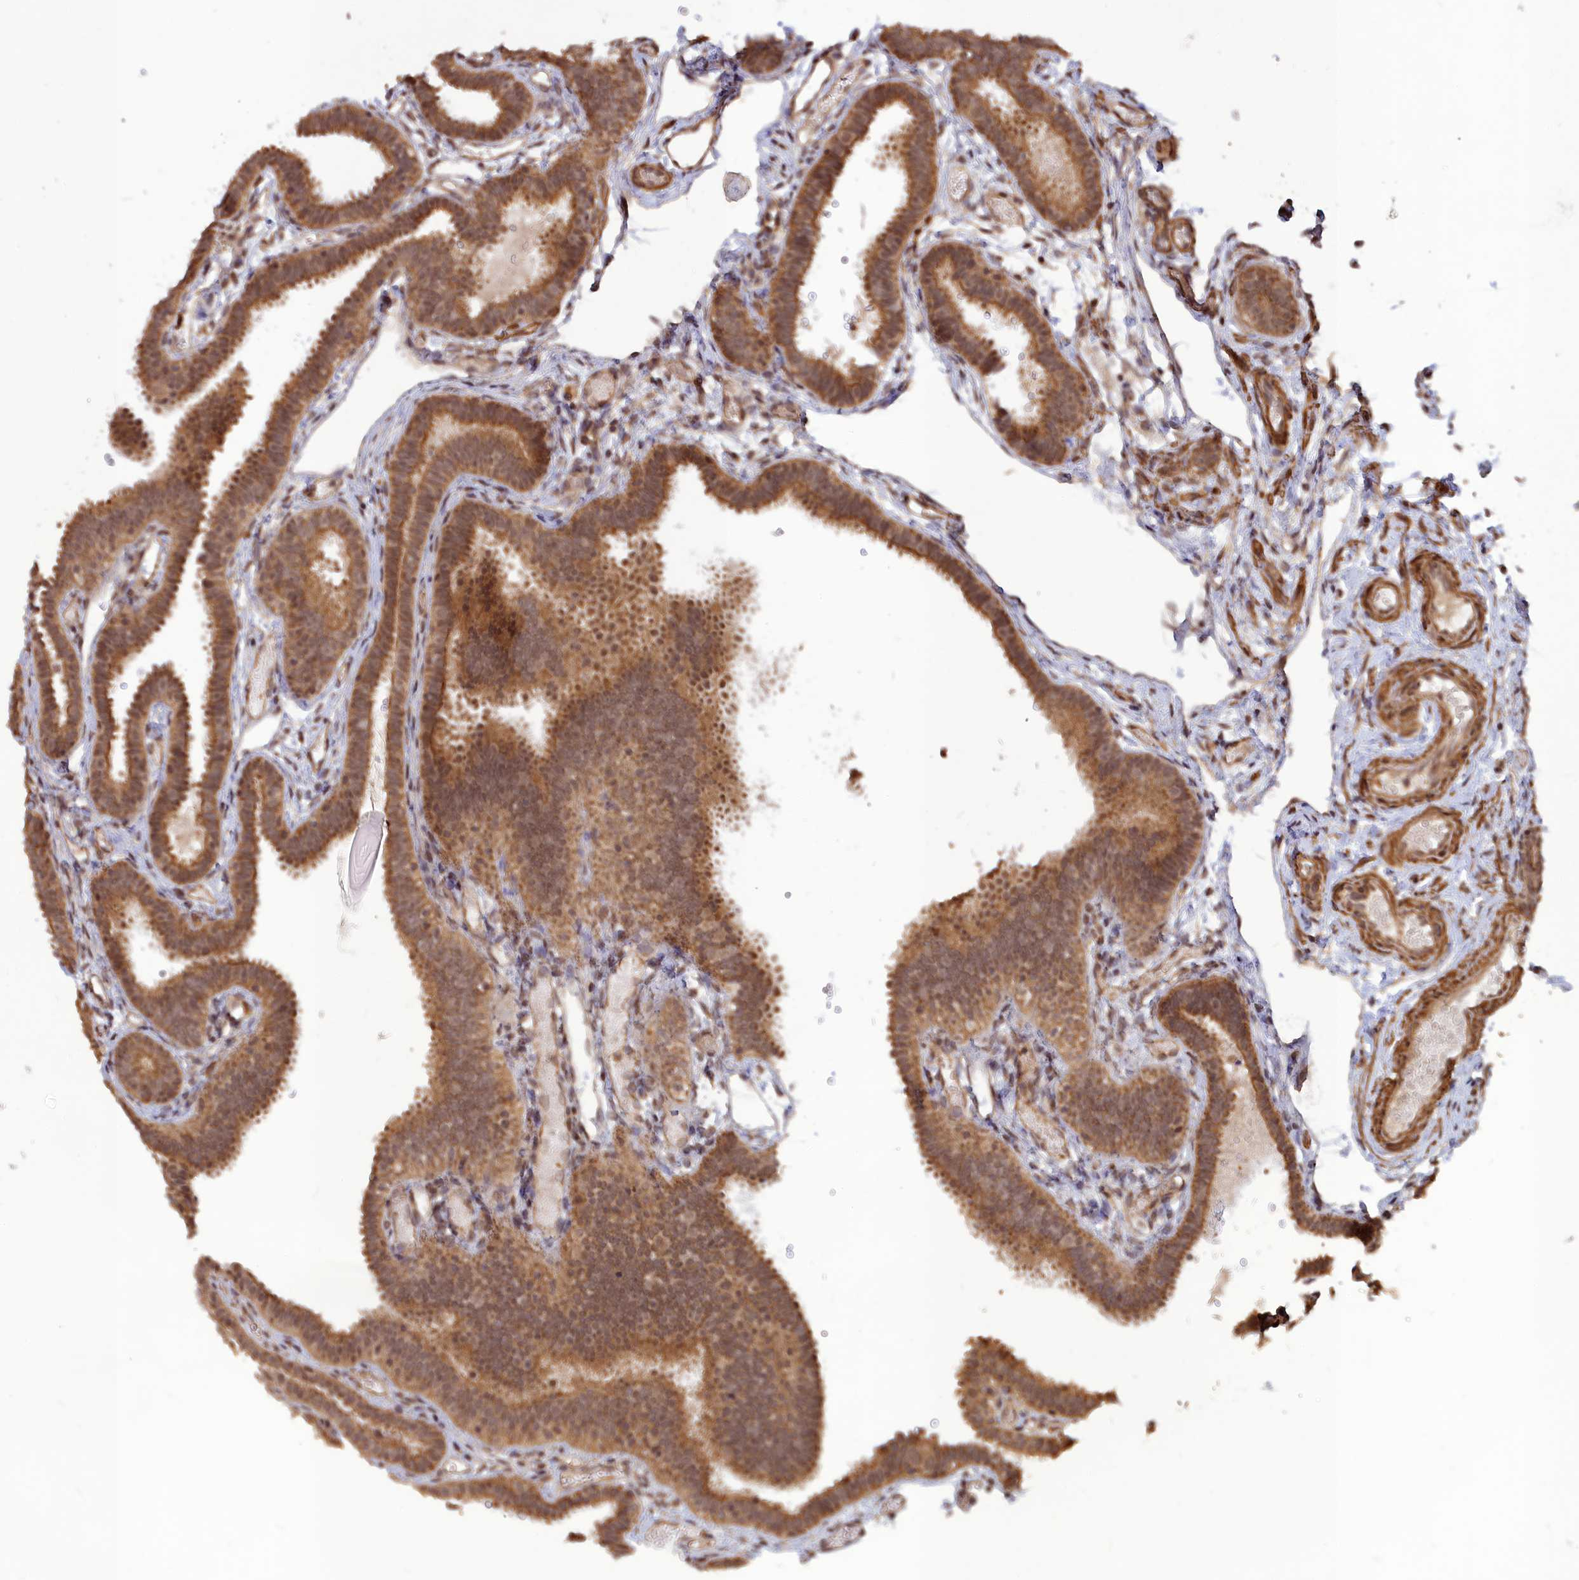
{"staining": {"intensity": "moderate", "quantity": ">75%", "location": "cytoplasmic/membranous"}, "tissue": "fallopian tube", "cell_type": "Glandular cells", "image_type": "normal", "snomed": [{"axis": "morphology", "description": "Normal tissue, NOS"}, {"axis": "topography", "description": "Fallopian tube"}], "caption": "Normal fallopian tube shows moderate cytoplasmic/membranous expression in about >75% of glandular cells, visualized by immunohistochemistry.", "gene": "CCDC174", "patient": {"sex": "female", "age": 37}}